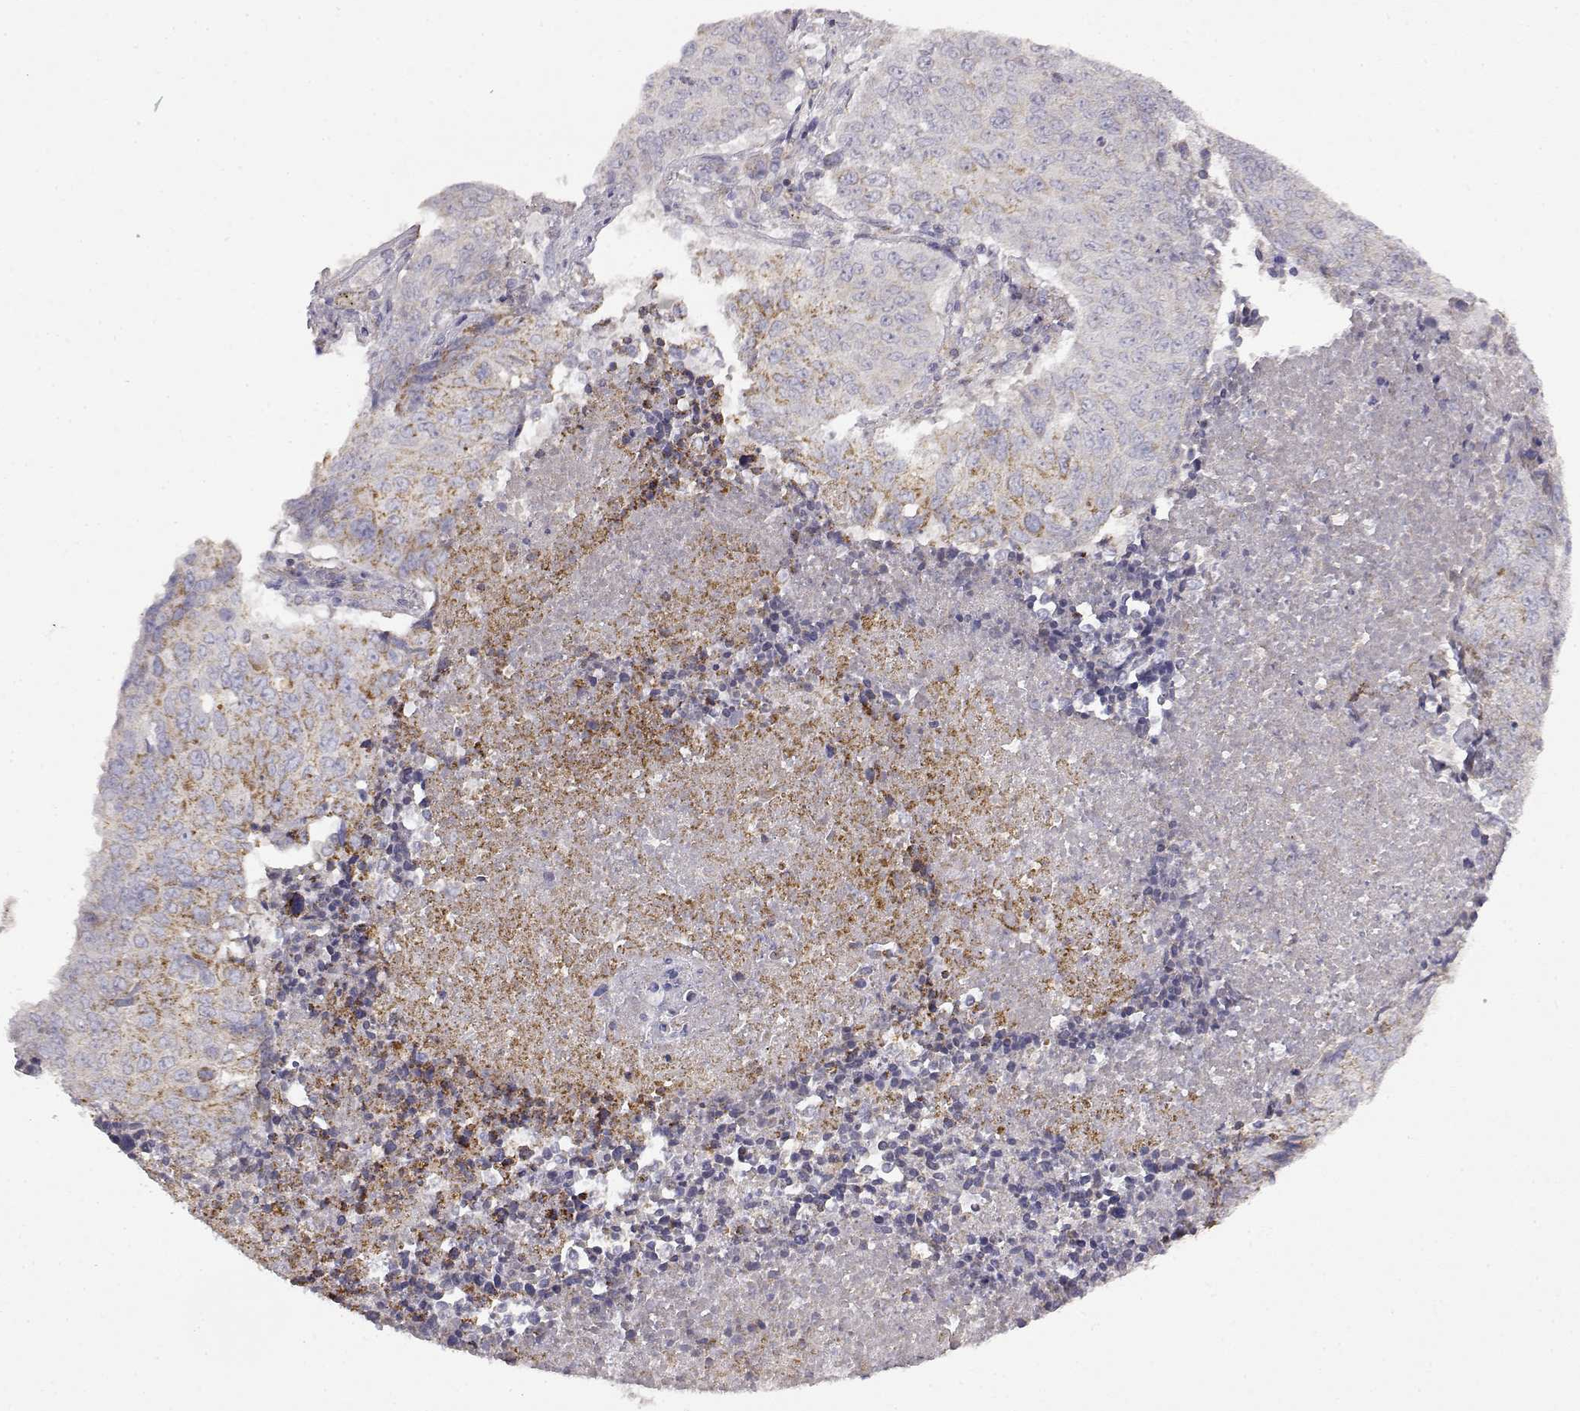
{"staining": {"intensity": "moderate", "quantity": "<25%", "location": "cytoplasmic/membranous"}, "tissue": "lung cancer", "cell_type": "Tumor cells", "image_type": "cancer", "snomed": [{"axis": "morphology", "description": "Normal tissue, NOS"}, {"axis": "morphology", "description": "Squamous cell carcinoma, NOS"}, {"axis": "topography", "description": "Bronchus"}, {"axis": "topography", "description": "Lung"}], "caption": "Tumor cells display low levels of moderate cytoplasmic/membranous expression in about <25% of cells in squamous cell carcinoma (lung).", "gene": "DDC", "patient": {"sex": "male", "age": 64}}